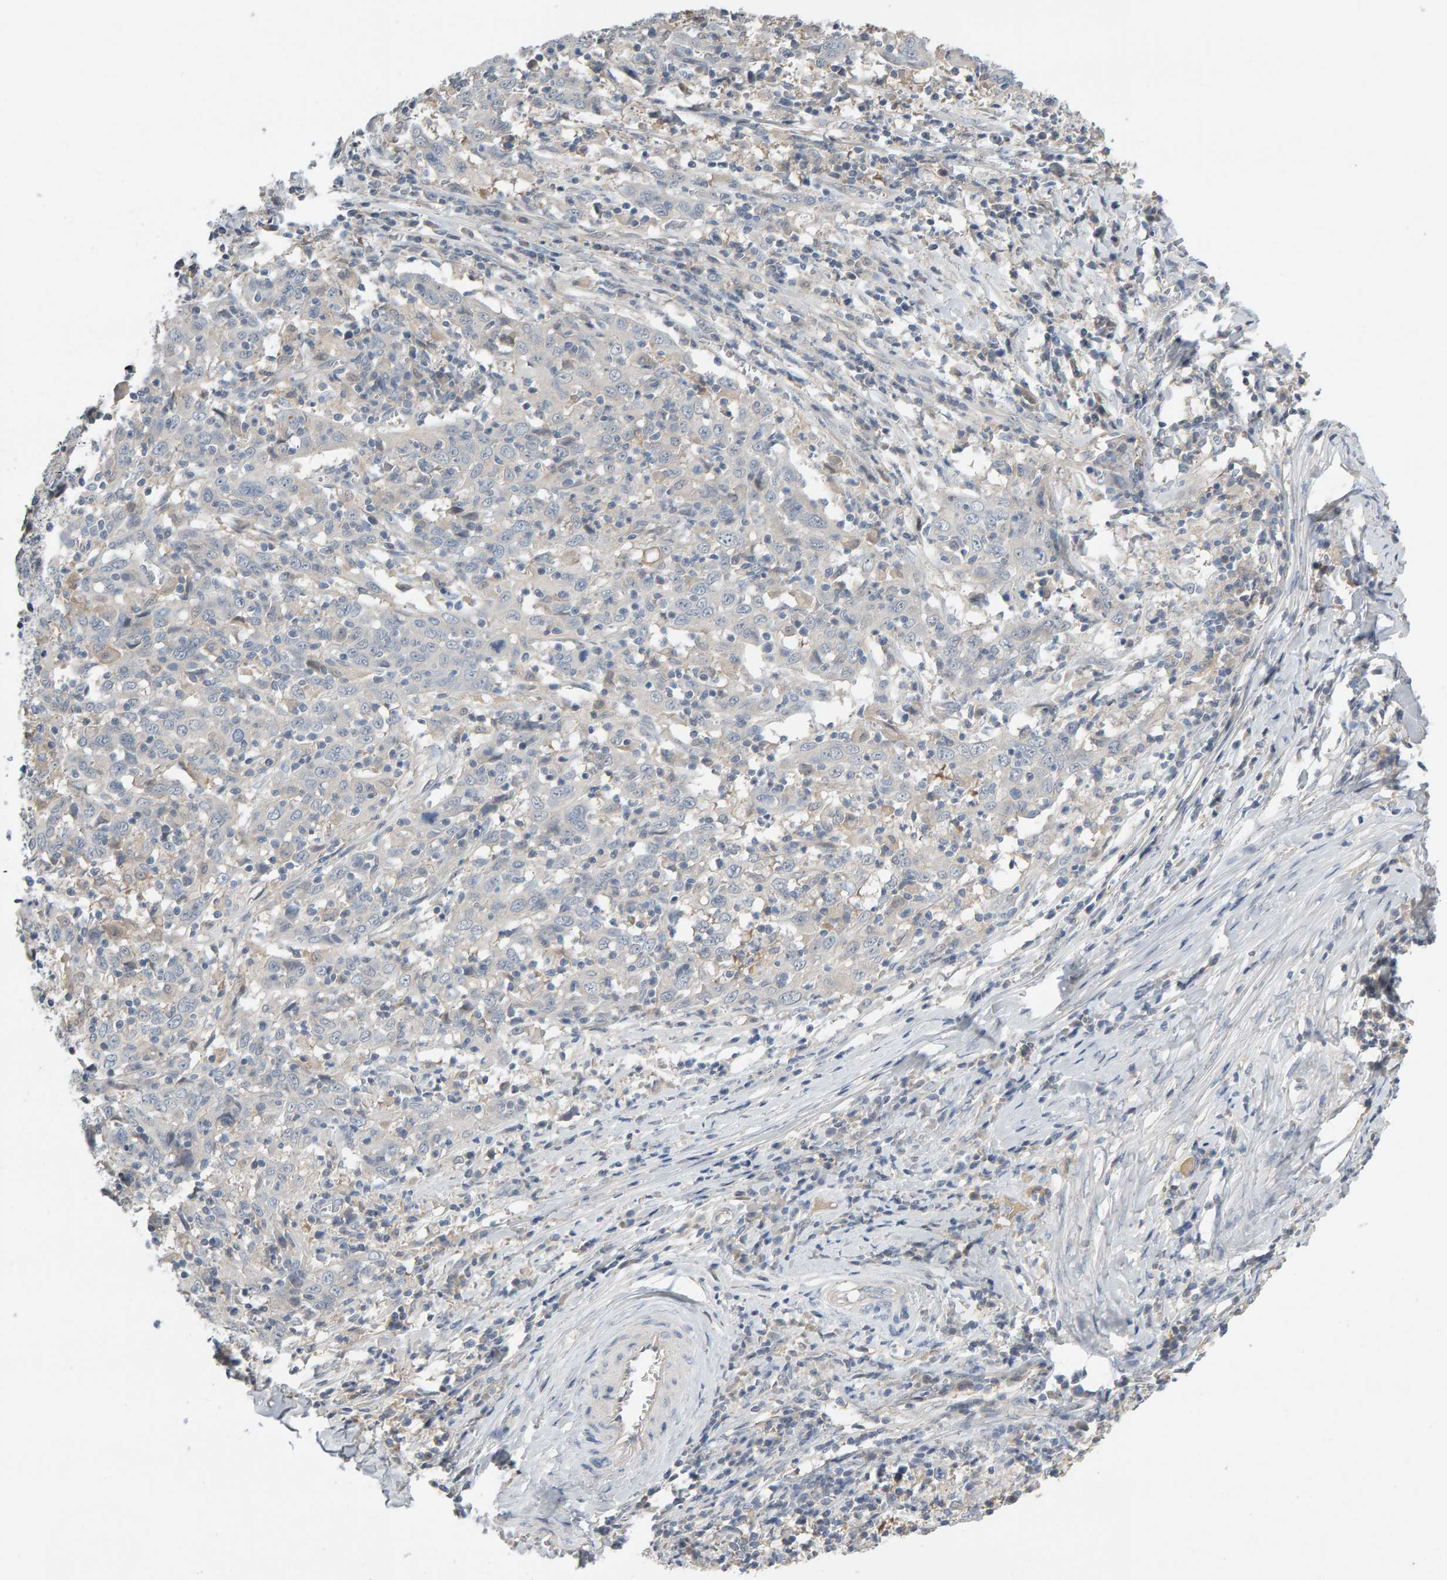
{"staining": {"intensity": "negative", "quantity": "none", "location": "none"}, "tissue": "cervical cancer", "cell_type": "Tumor cells", "image_type": "cancer", "snomed": [{"axis": "morphology", "description": "Squamous cell carcinoma, NOS"}, {"axis": "topography", "description": "Cervix"}], "caption": "This is an IHC histopathology image of squamous cell carcinoma (cervical). There is no positivity in tumor cells.", "gene": "GFUS", "patient": {"sex": "female", "age": 46}}